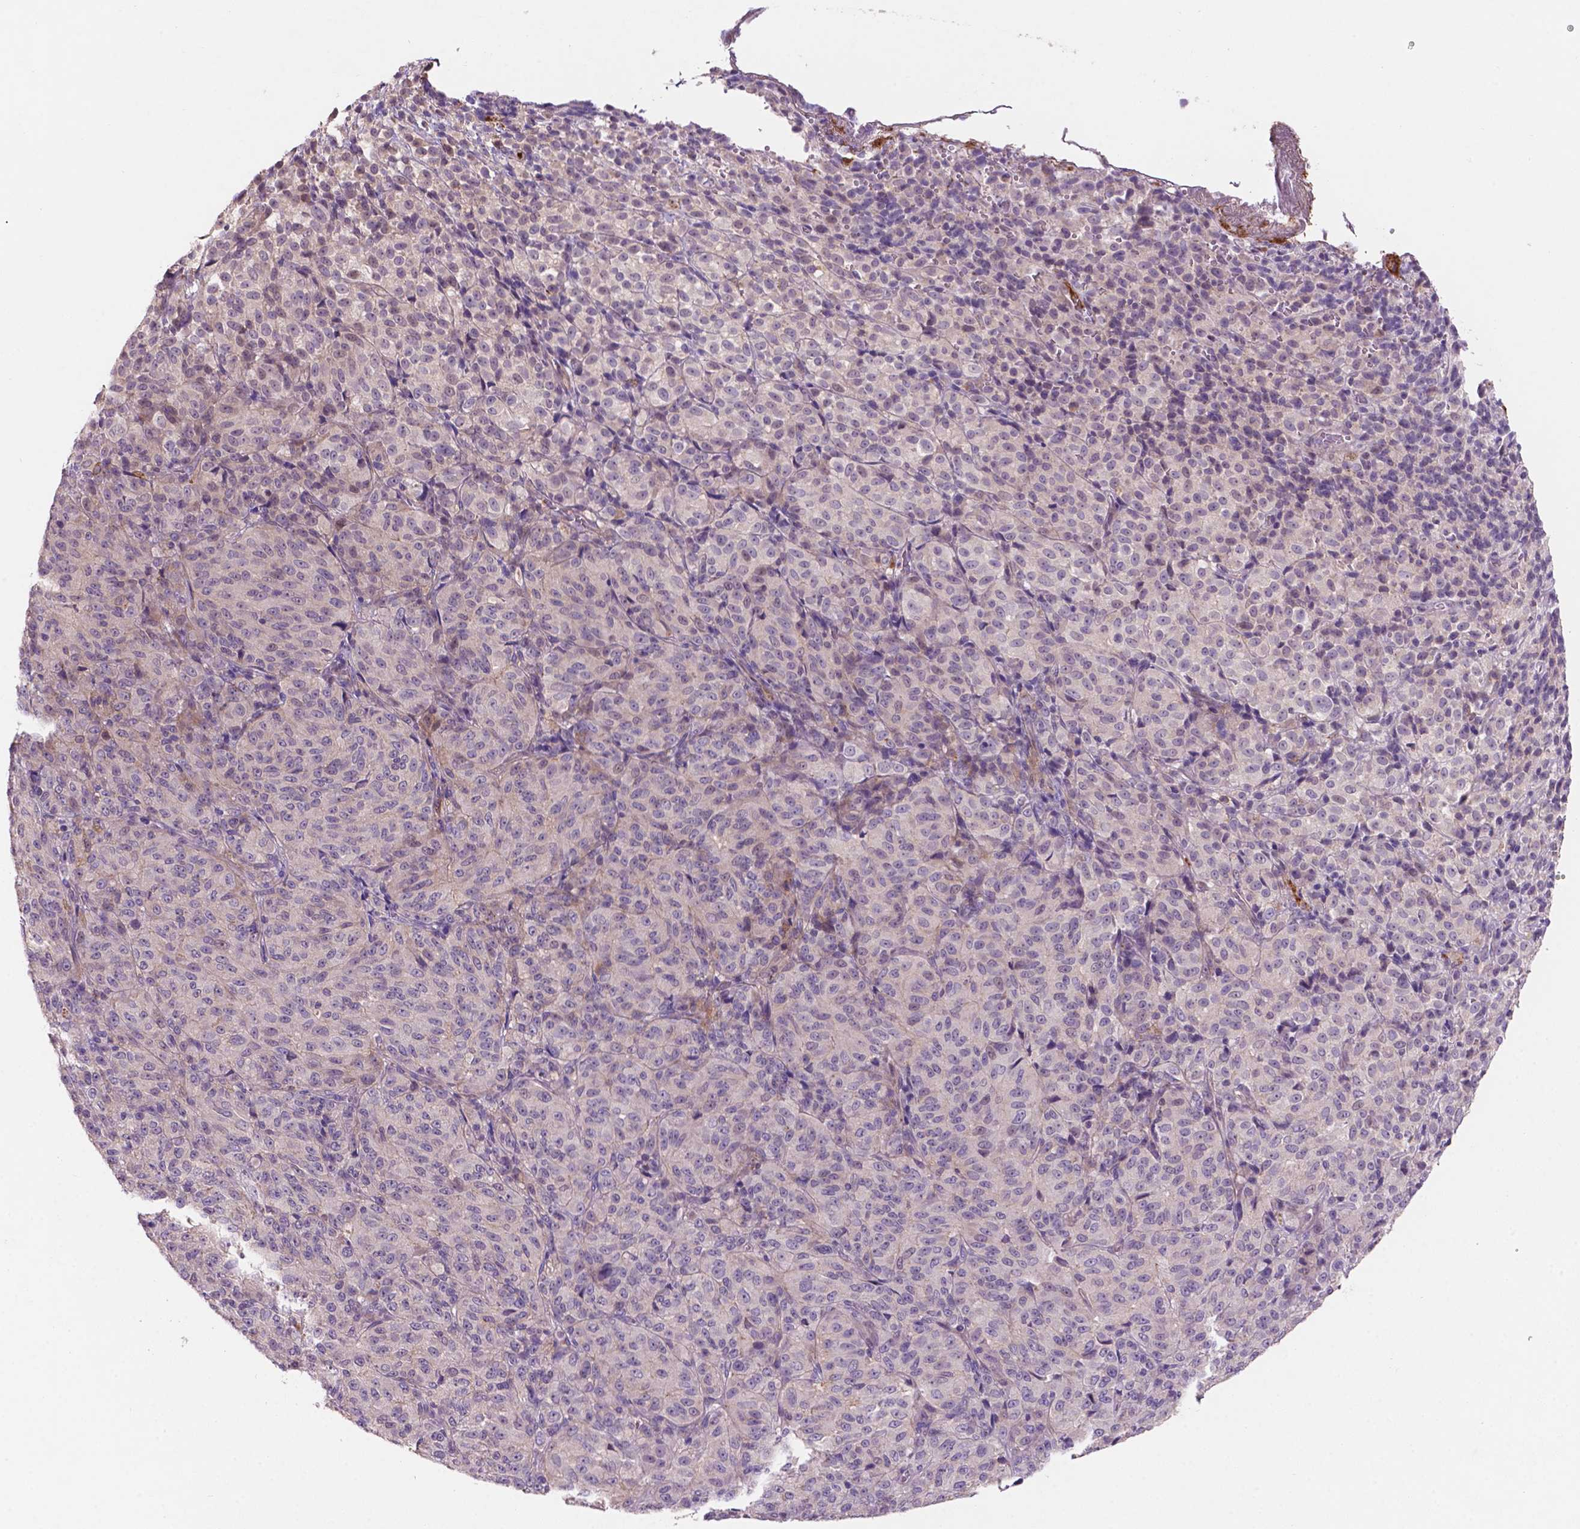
{"staining": {"intensity": "negative", "quantity": "none", "location": "none"}, "tissue": "melanoma", "cell_type": "Tumor cells", "image_type": "cancer", "snomed": [{"axis": "morphology", "description": "Malignant melanoma, Metastatic site"}, {"axis": "topography", "description": "Brain"}], "caption": "Immunohistochemistry (IHC) of human malignant melanoma (metastatic site) demonstrates no staining in tumor cells.", "gene": "ARL5C", "patient": {"sex": "female", "age": 56}}